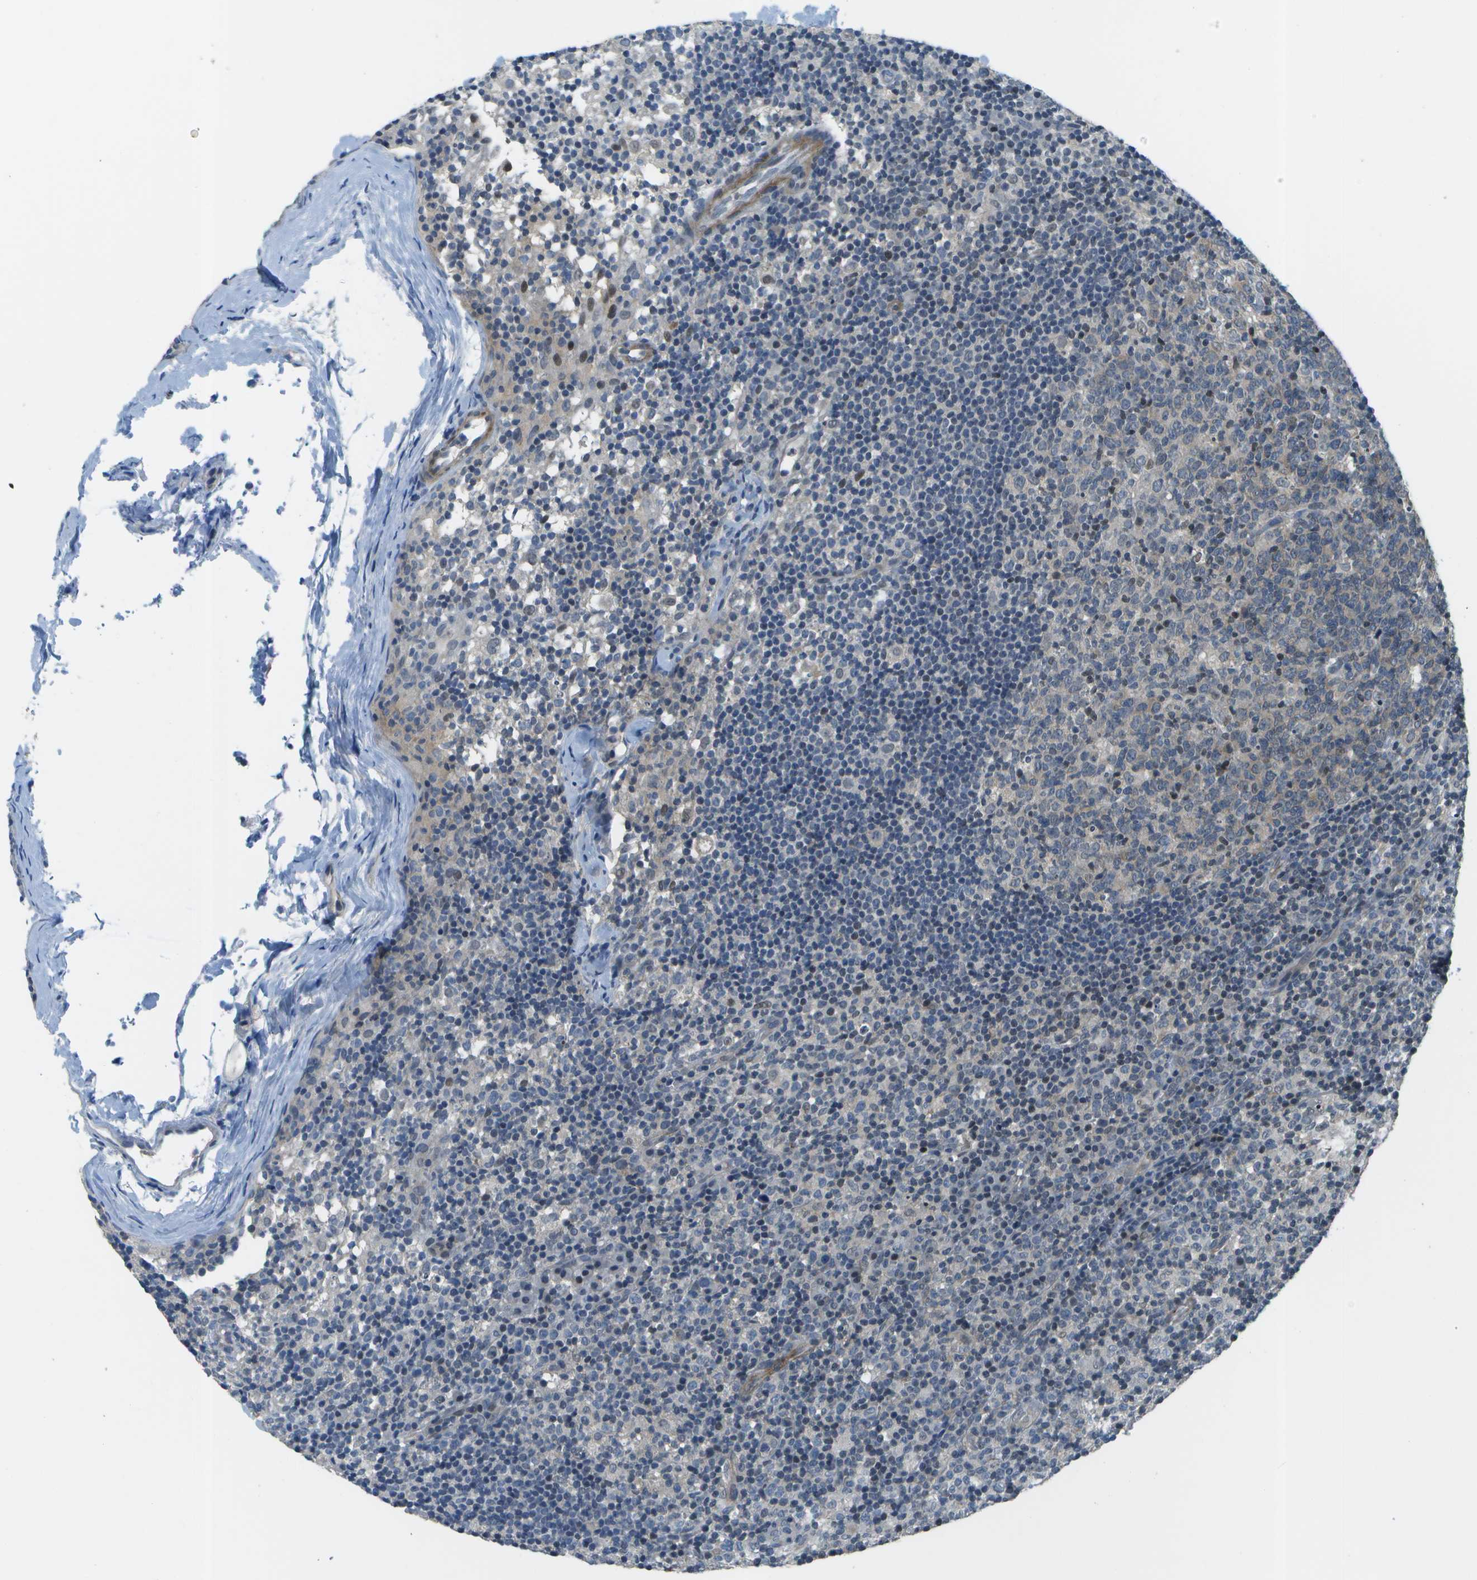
{"staining": {"intensity": "negative", "quantity": "none", "location": "none"}, "tissue": "lymph node", "cell_type": "Germinal center cells", "image_type": "normal", "snomed": [{"axis": "morphology", "description": "Normal tissue, NOS"}, {"axis": "morphology", "description": "Inflammation, NOS"}, {"axis": "topography", "description": "Lymph node"}], "caption": "Immunohistochemistry photomicrograph of unremarkable lymph node: lymph node stained with DAB (3,3'-diaminobenzidine) reveals no significant protein staining in germinal center cells.", "gene": "ENPP5", "patient": {"sex": "male", "age": 55}}